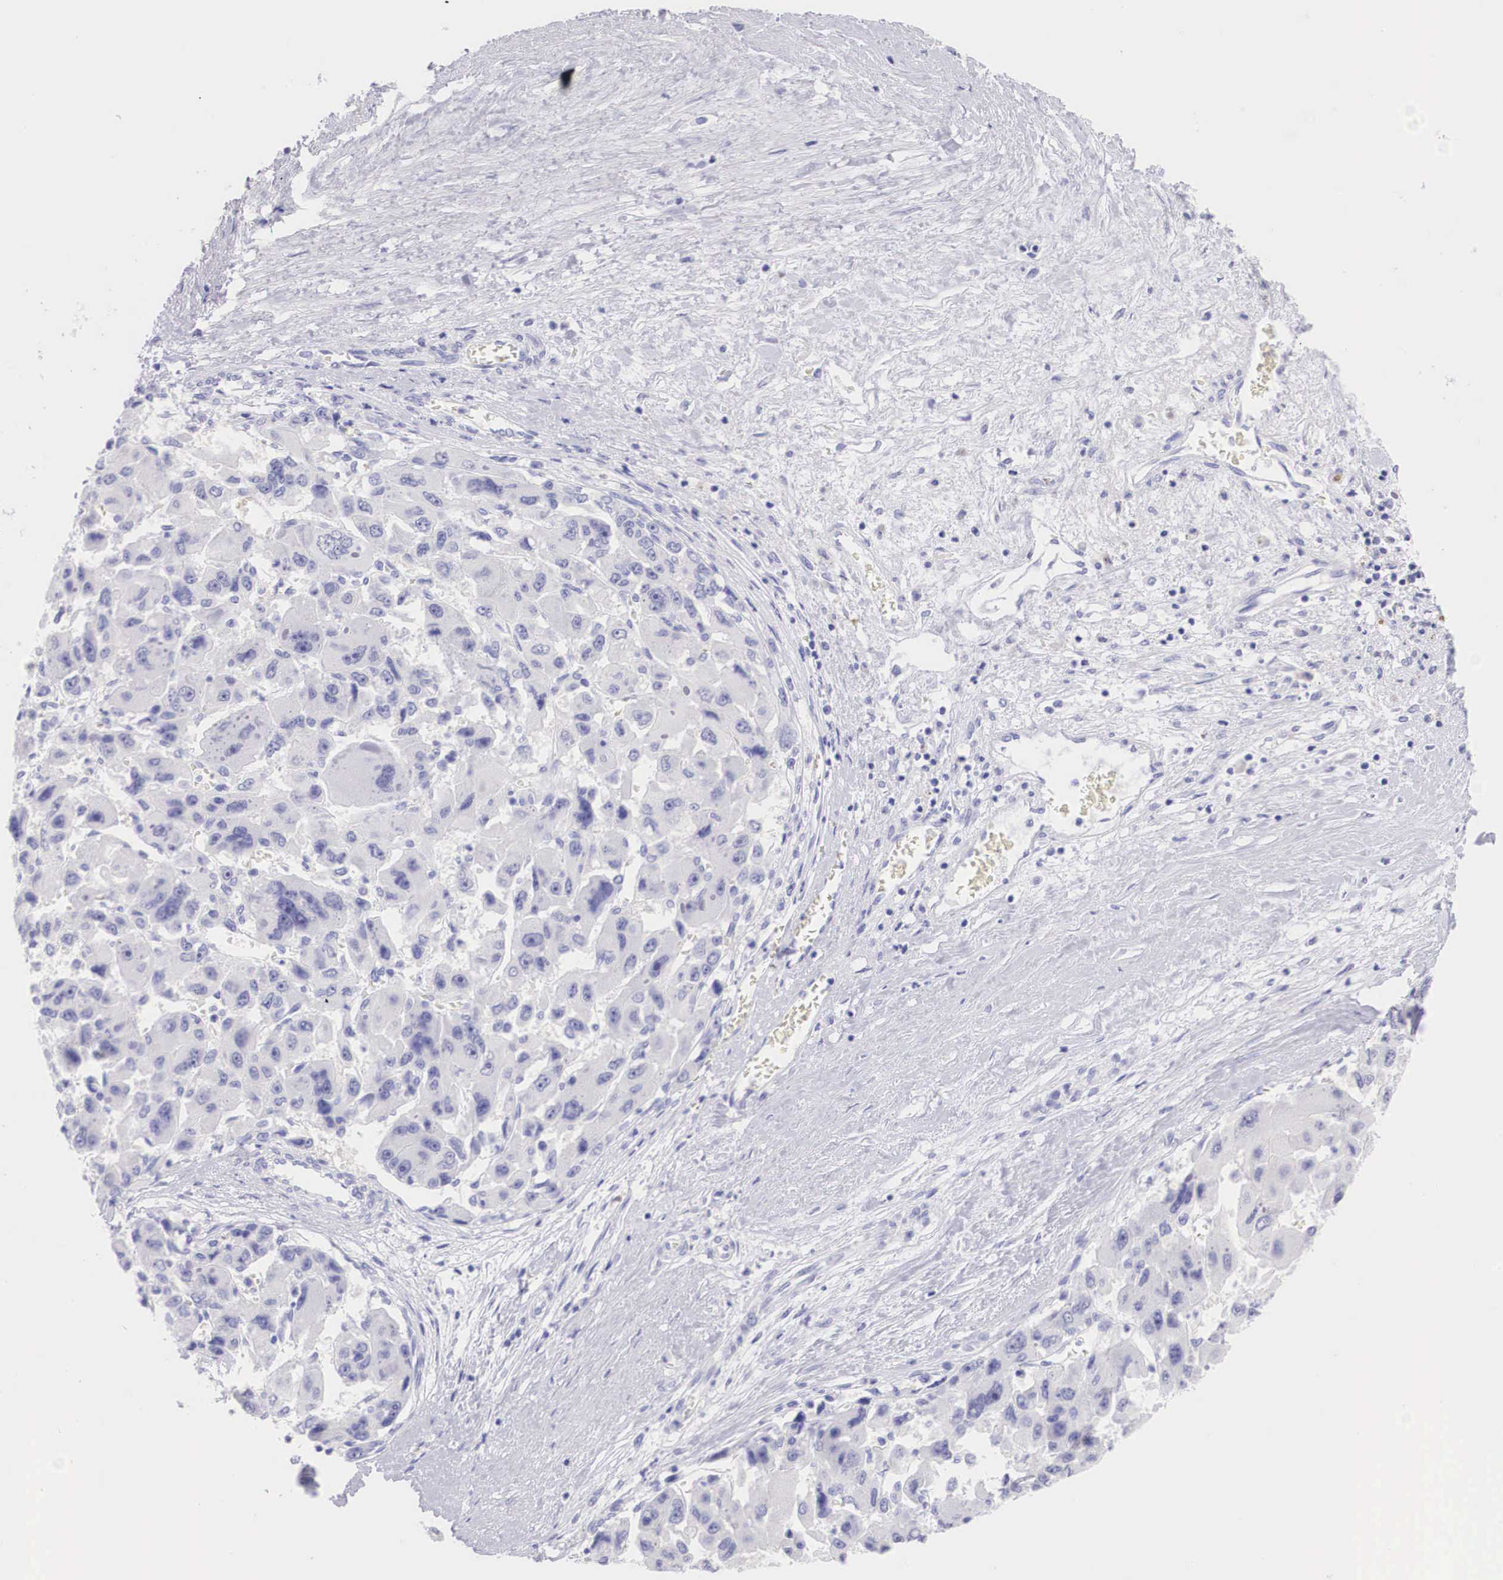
{"staining": {"intensity": "negative", "quantity": "none", "location": "none"}, "tissue": "liver cancer", "cell_type": "Tumor cells", "image_type": "cancer", "snomed": [{"axis": "morphology", "description": "Carcinoma, Hepatocellular, NOS"}, {"axis": "topography", "description": "Liver"}], "caption": "Immunohistochemistry (IHC) image of neoplastic tissue: hepatocellular carcinoma (liver) stained with DAB (3,3'-diaminobenzidine) demonstrates no significant protein positivity in tumor cells.", "gene": "TYR", "patient": {"sex": "male", "age": 64}}